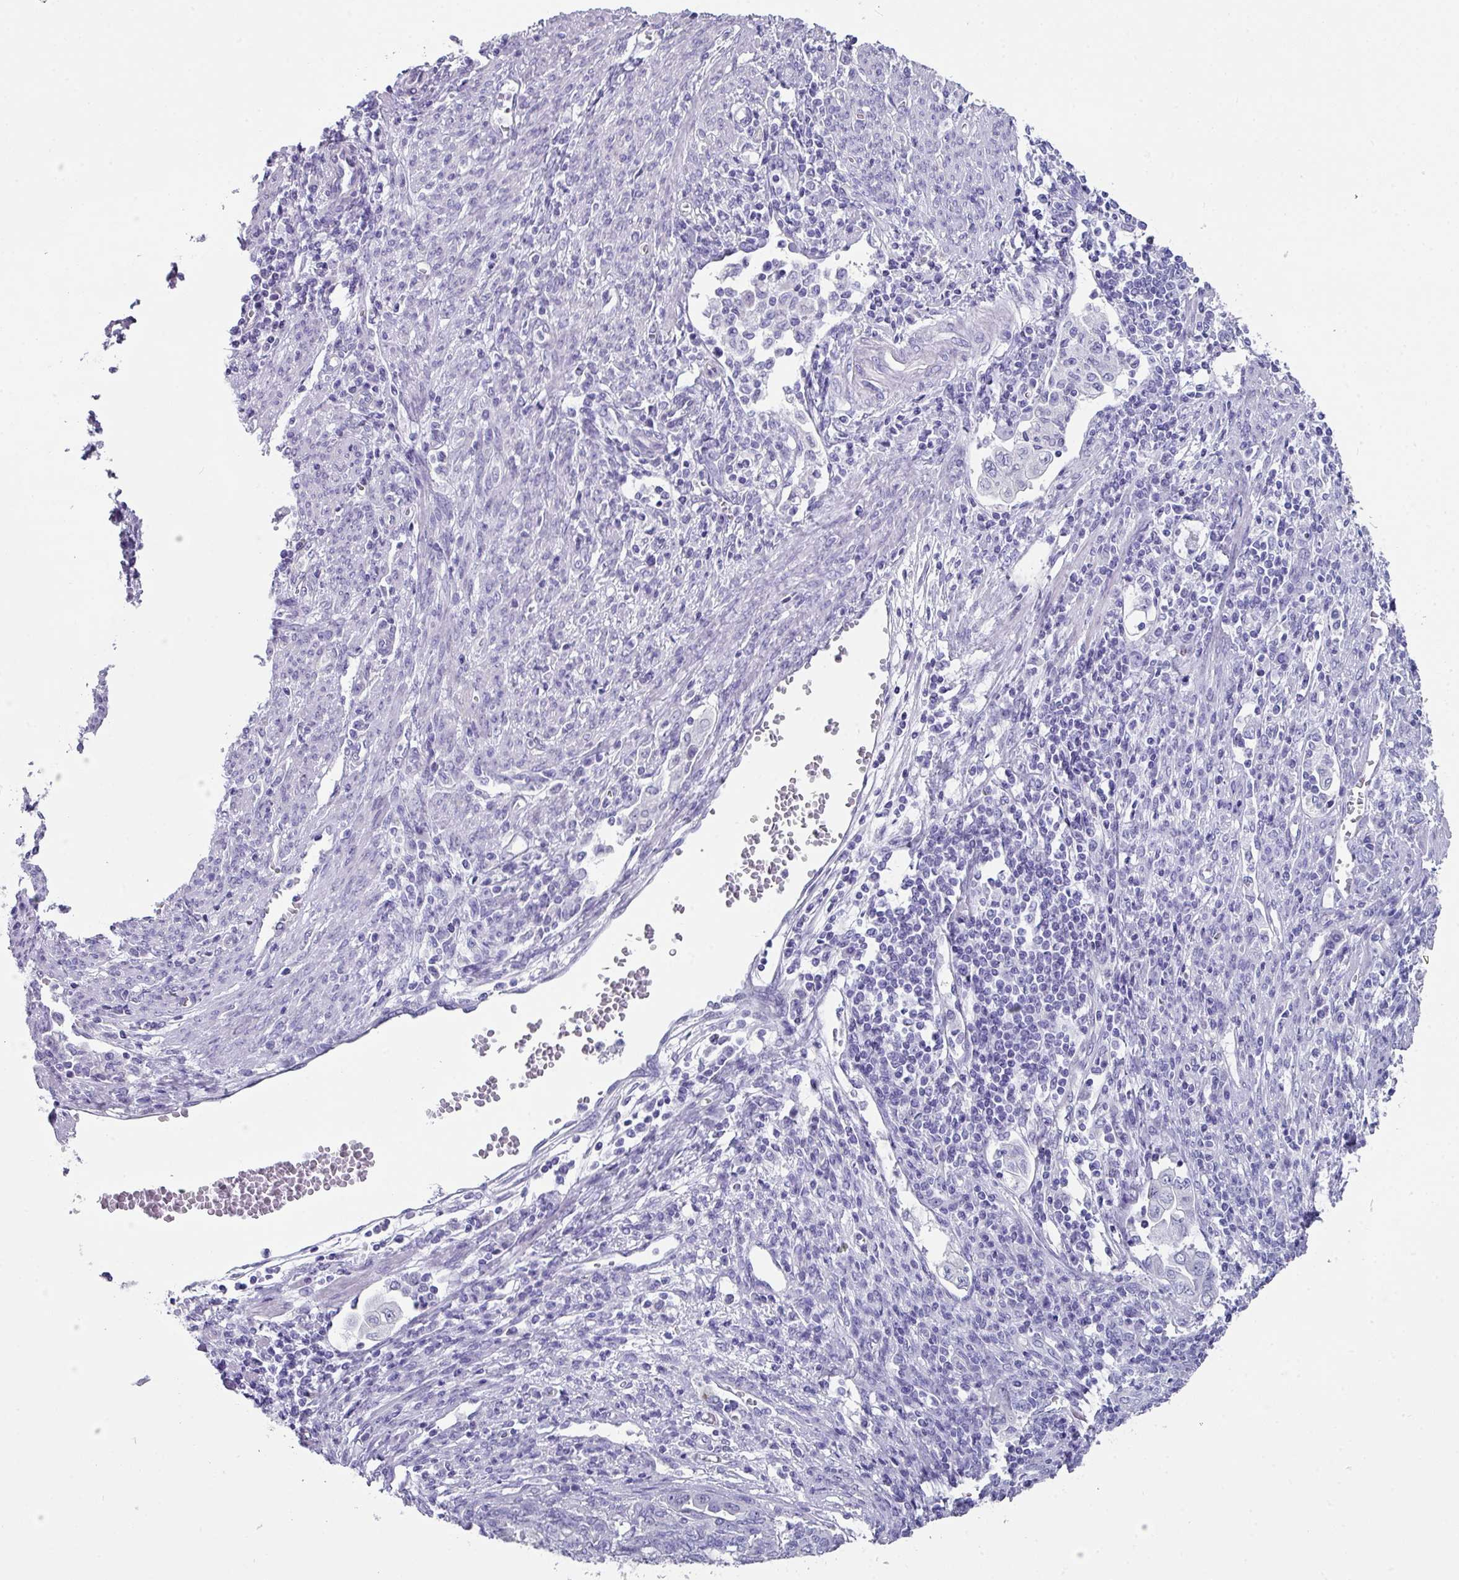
{"staining": {"intensity": "negative", "quantity": "none", "location": "none"}, "tissue": "endometrial cancer", "cell_type": "Tumor cells", "image_type": "cancer", "snomed": [{"axis": "morphology", "description": "Adenocarcinoma, NOS"}, {"axis": "topography", "description": "Uterus"}, {"axis": "topography", "description": "Endometrium"}], "caption": "Histopathology image shows no protein staining in tumor cells of adenocarcinoma (endometrial) tissue. Brightfield microscopy of immunohistochemistry (IHC) stained with DAB (3,3'-diaminobenzidine) (brown) and hematoxylin (blue), captured at high magnification.", "gene": "PEX10", "patient": {"sex": "female", "age": 70}}